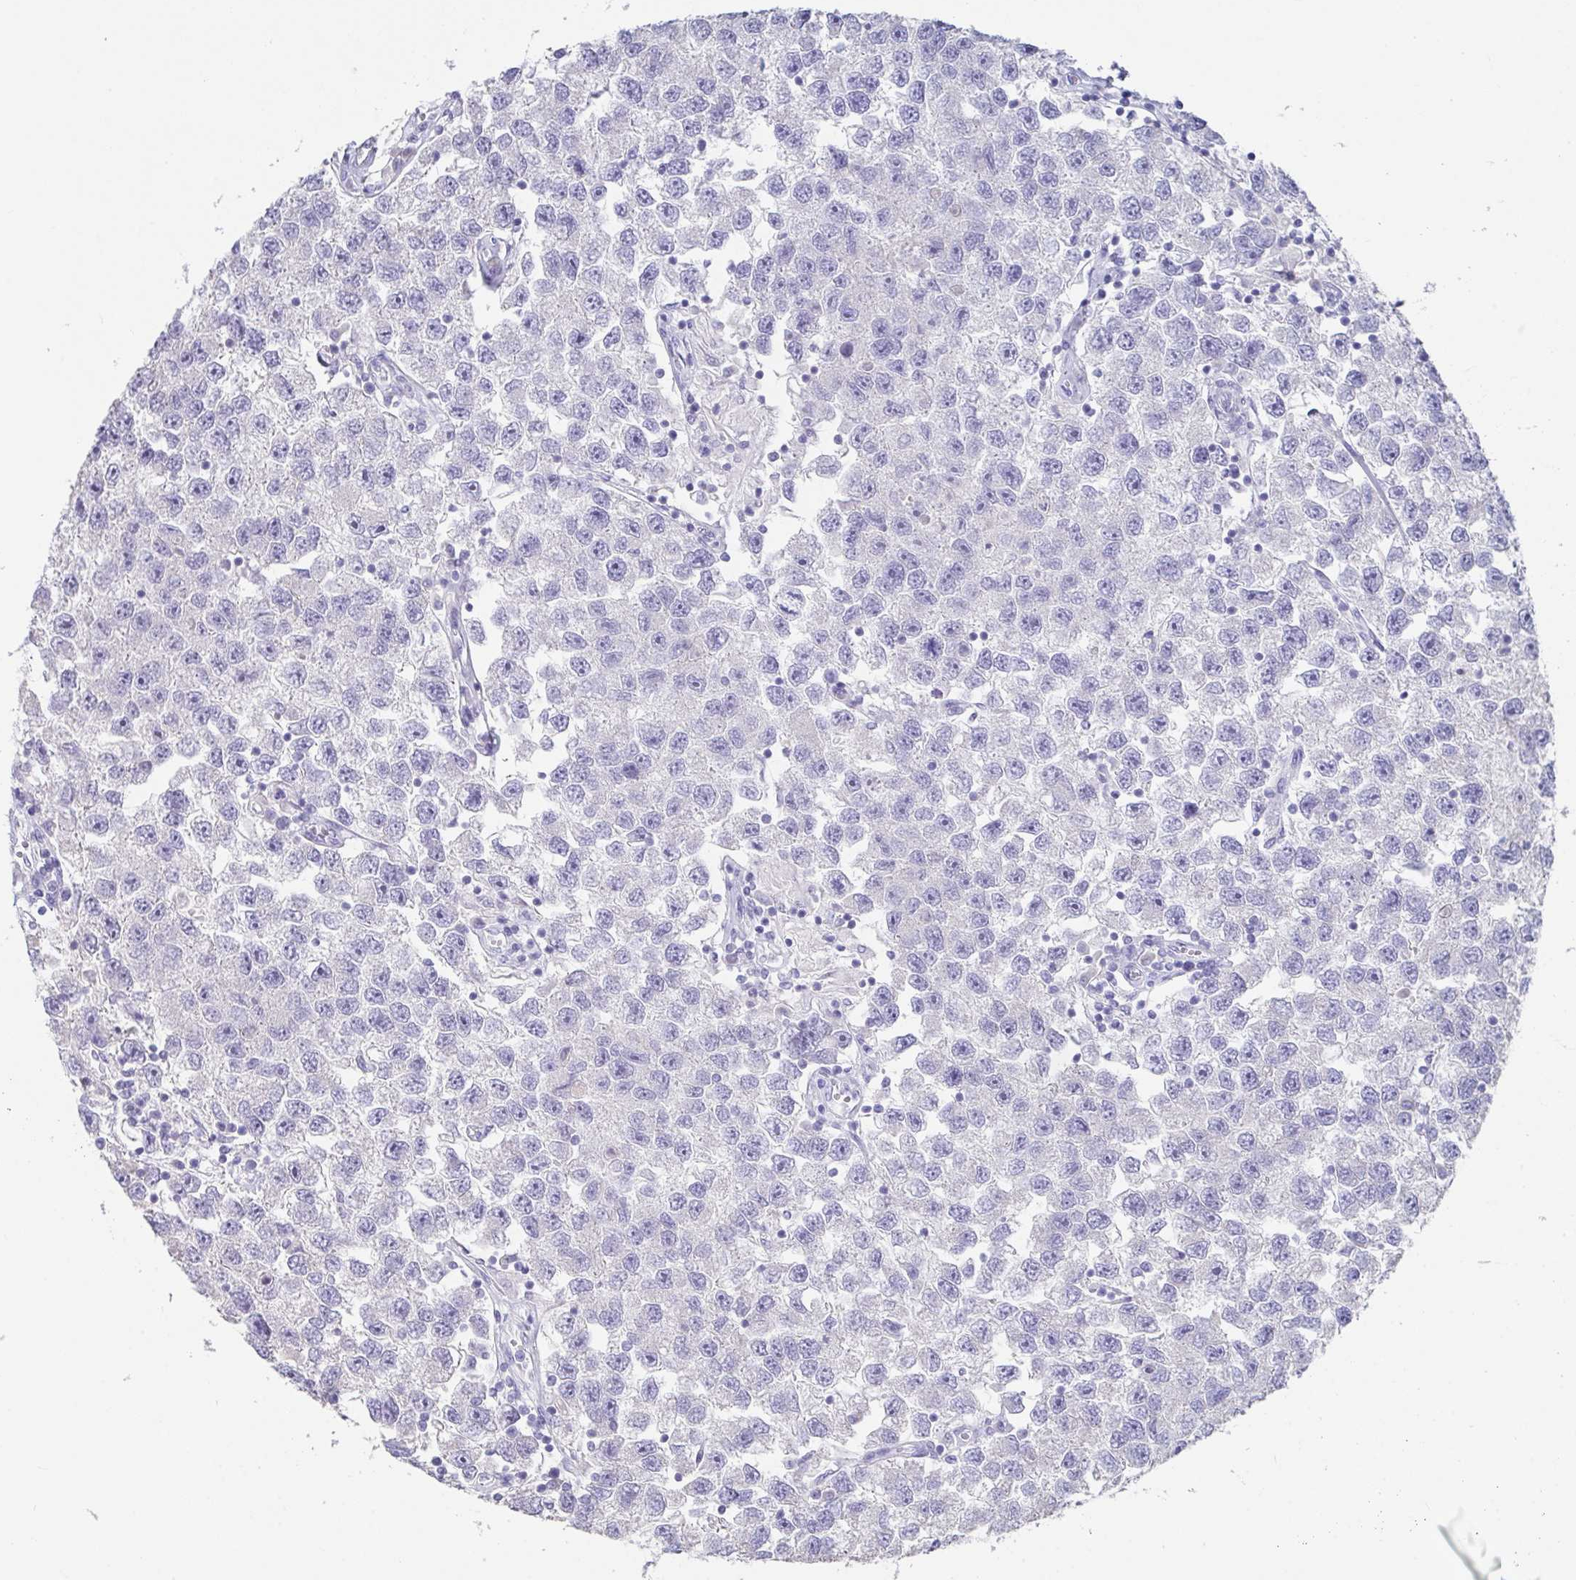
{"staining": {"intensity": "negative", "quantity": "none", "location": "none"}, "tissue": "testis cancer", "cell_type": "Tumor cells", "image_type": "cancer", "snomed": [{"axis": "morphology", "description": "Seminoma, NOS"}, {"axis": "topography", "description": "Testis"}], "caption": "A high-resolution micrograph shows immunohistochemistry (IHC) staining of testis seminoma, which shows no significant positivity in tumor cells. (Stains: DAB (3,3'-diaminobenzidine) immunohistochemistry (IHC) with hematoxylin counter stain, Microscopy: brightfield microscopy at high magnification).", "gene": "SLC44A4", "patient": {"sex": "male", "age": 26}}